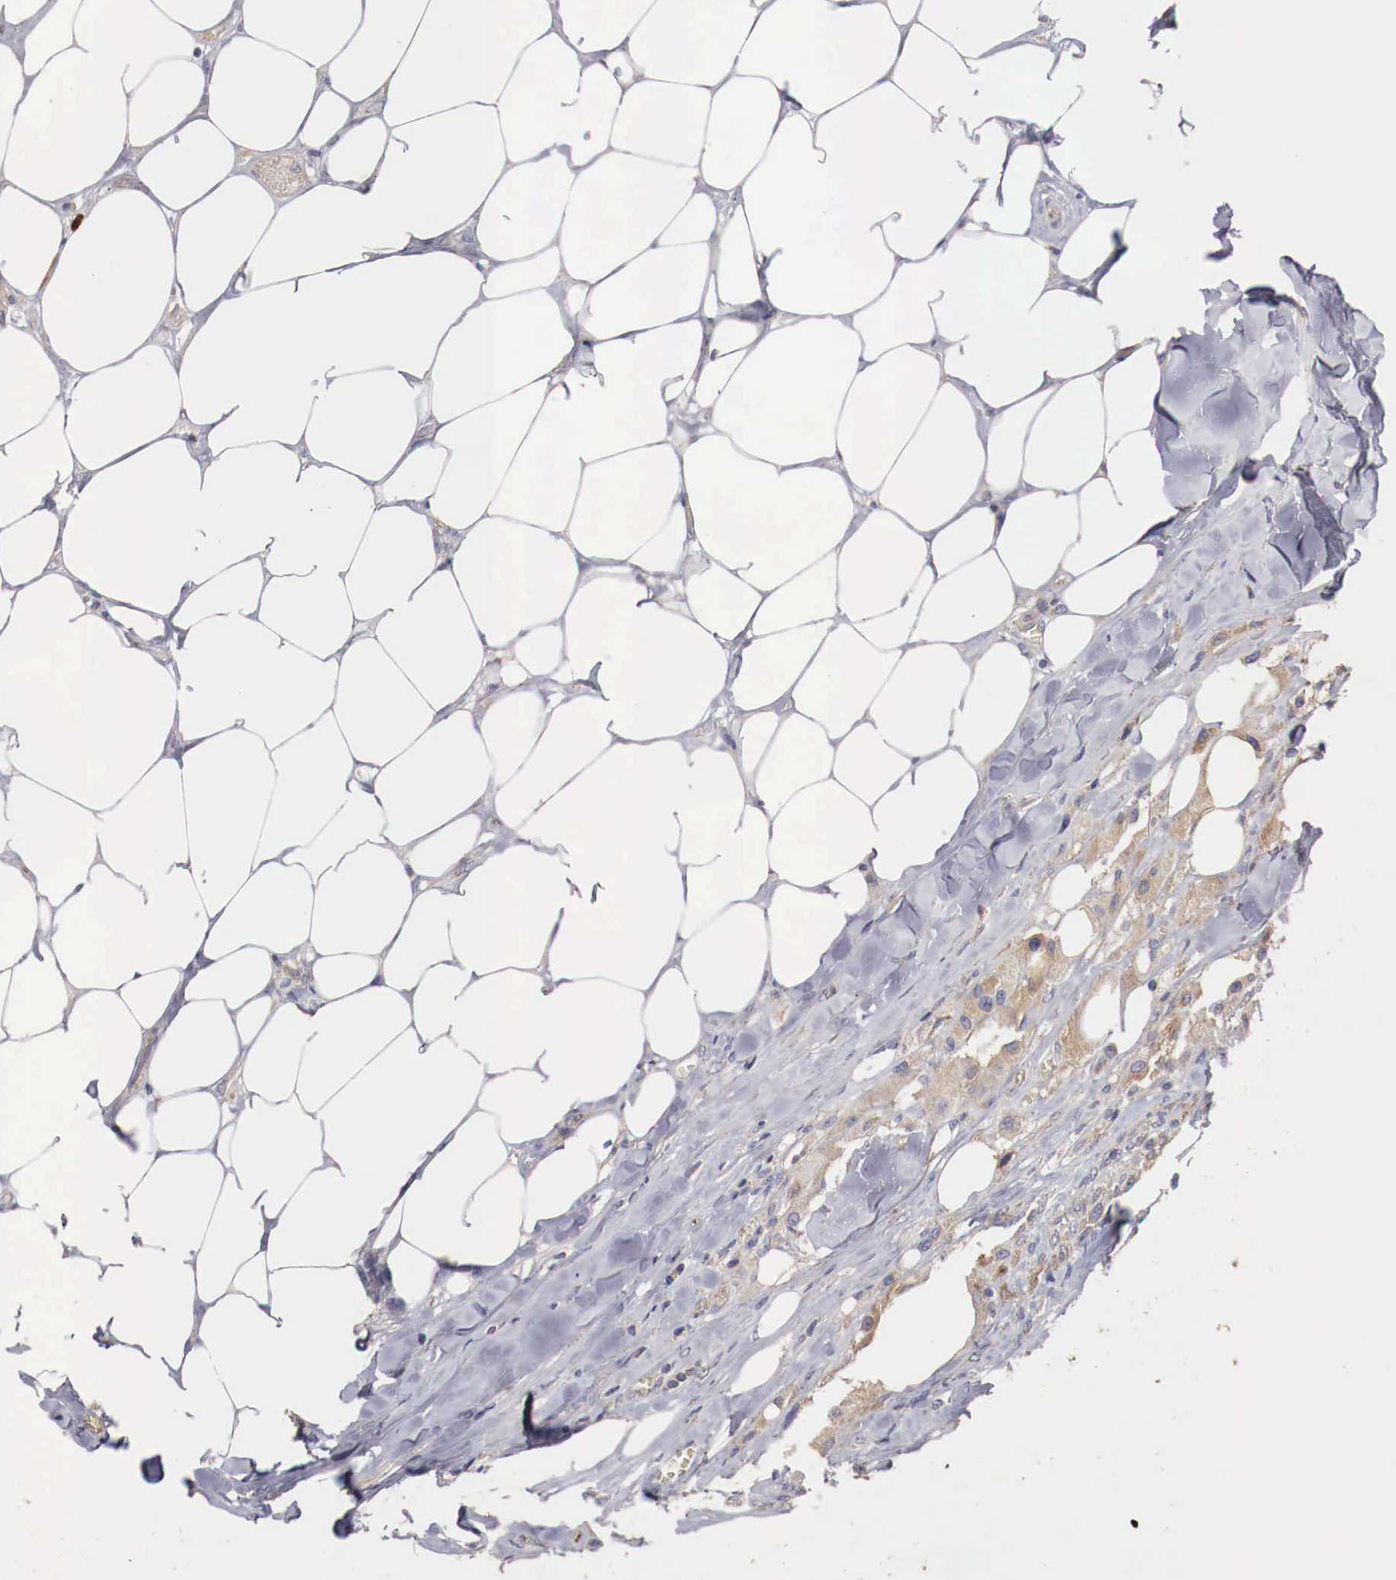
{"staining": {"intensity": "weak", "quantity": "25%-75%", "location": "cytoplasmic/membranous"}, "tissue": "breast cancer", "cell_type": "Tumor cells", "image_type": "cancer", "snomed": [{"axis": "morphology", "description": "Neoplasm, malignant, NOS"}, {"axis": "topography", "description": "Breast"}], "caption": "There is low levels of weak cytoplasmic/membranous positivity in tumor cells of breast cancer (neoplasm (malignant)), as demonstrated by immunohistochemical staining (brown color).", "gene": "PITPNA", "patient": {"sex": "female", "age": 50}}